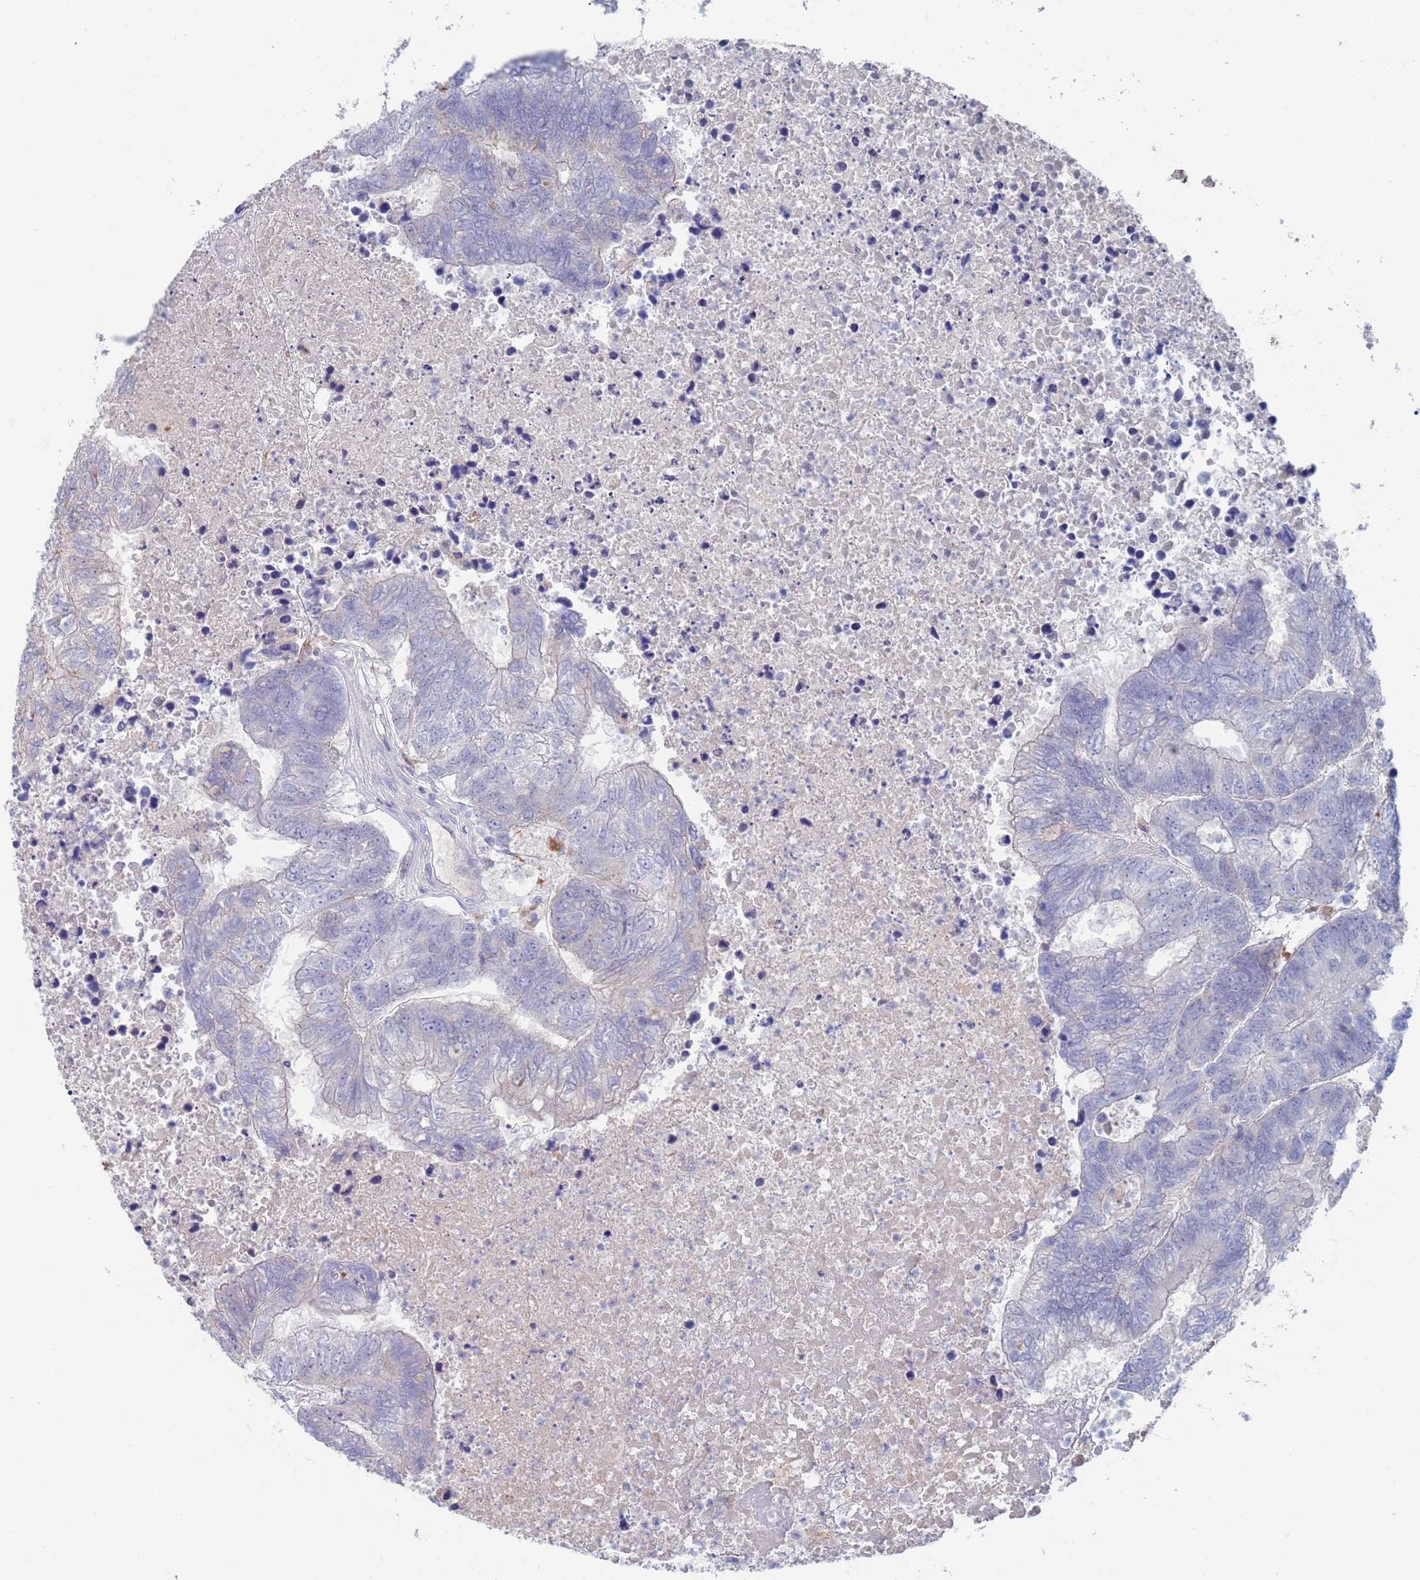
{"staining": {"intensity": "negative", "quantity": "none", "location": "none"}, "tissue": "colorectal cancer", "cell_type": "Tumor cells", "image_type": "cancer", "snomed": [{"axis": "morphology", "description": "Adenocarcinoma, NOS"}, {"axis": "topography", "description": "Colon"}], "caption": "Colorectal adenocarcinoma was stained to show a protein in brown. There is no significant staining in tumor cells.", "gene": "FUCA1", "patient": {"sex": "female", "age": 48}}